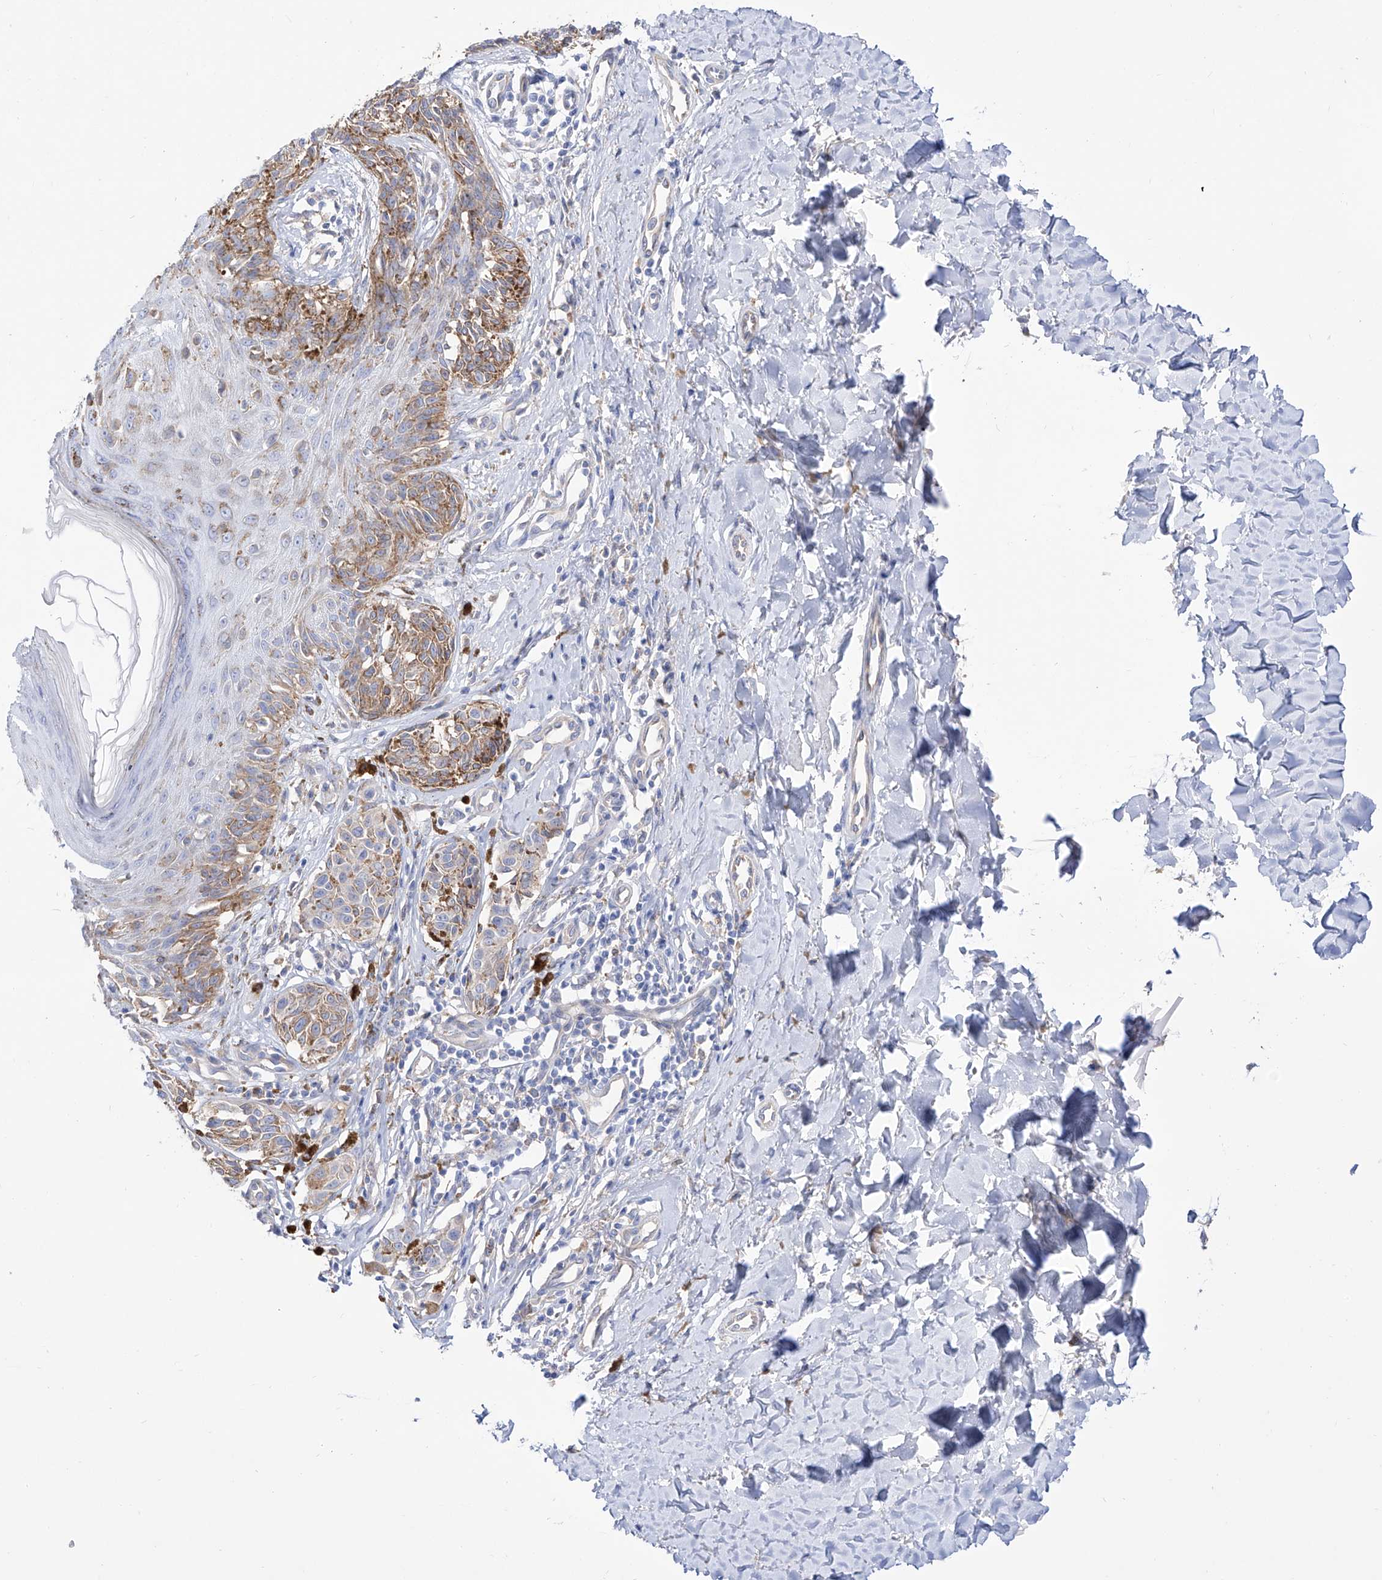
{"staining": {"intensity": "weak", "quantity": "25%-75%", "location": "cytoplasmic/membranous"}, "tissue": "melanoma", "cell_type": "Tumor cells", "image_type": "cancer", "snomed": [{"axis": "morphology", "description": "Malignant melanoma, NOS"}, {"axis": "topography", "description": "Skin"}], "caption": "Immunohistochemical staining of melanoma demonstrates low levels of weak cytoplasmic/membranous expression in about 25%-75% of tumor cells.", "gene": "ZNF653", "patient": {"sex": "male", "age": 53}}